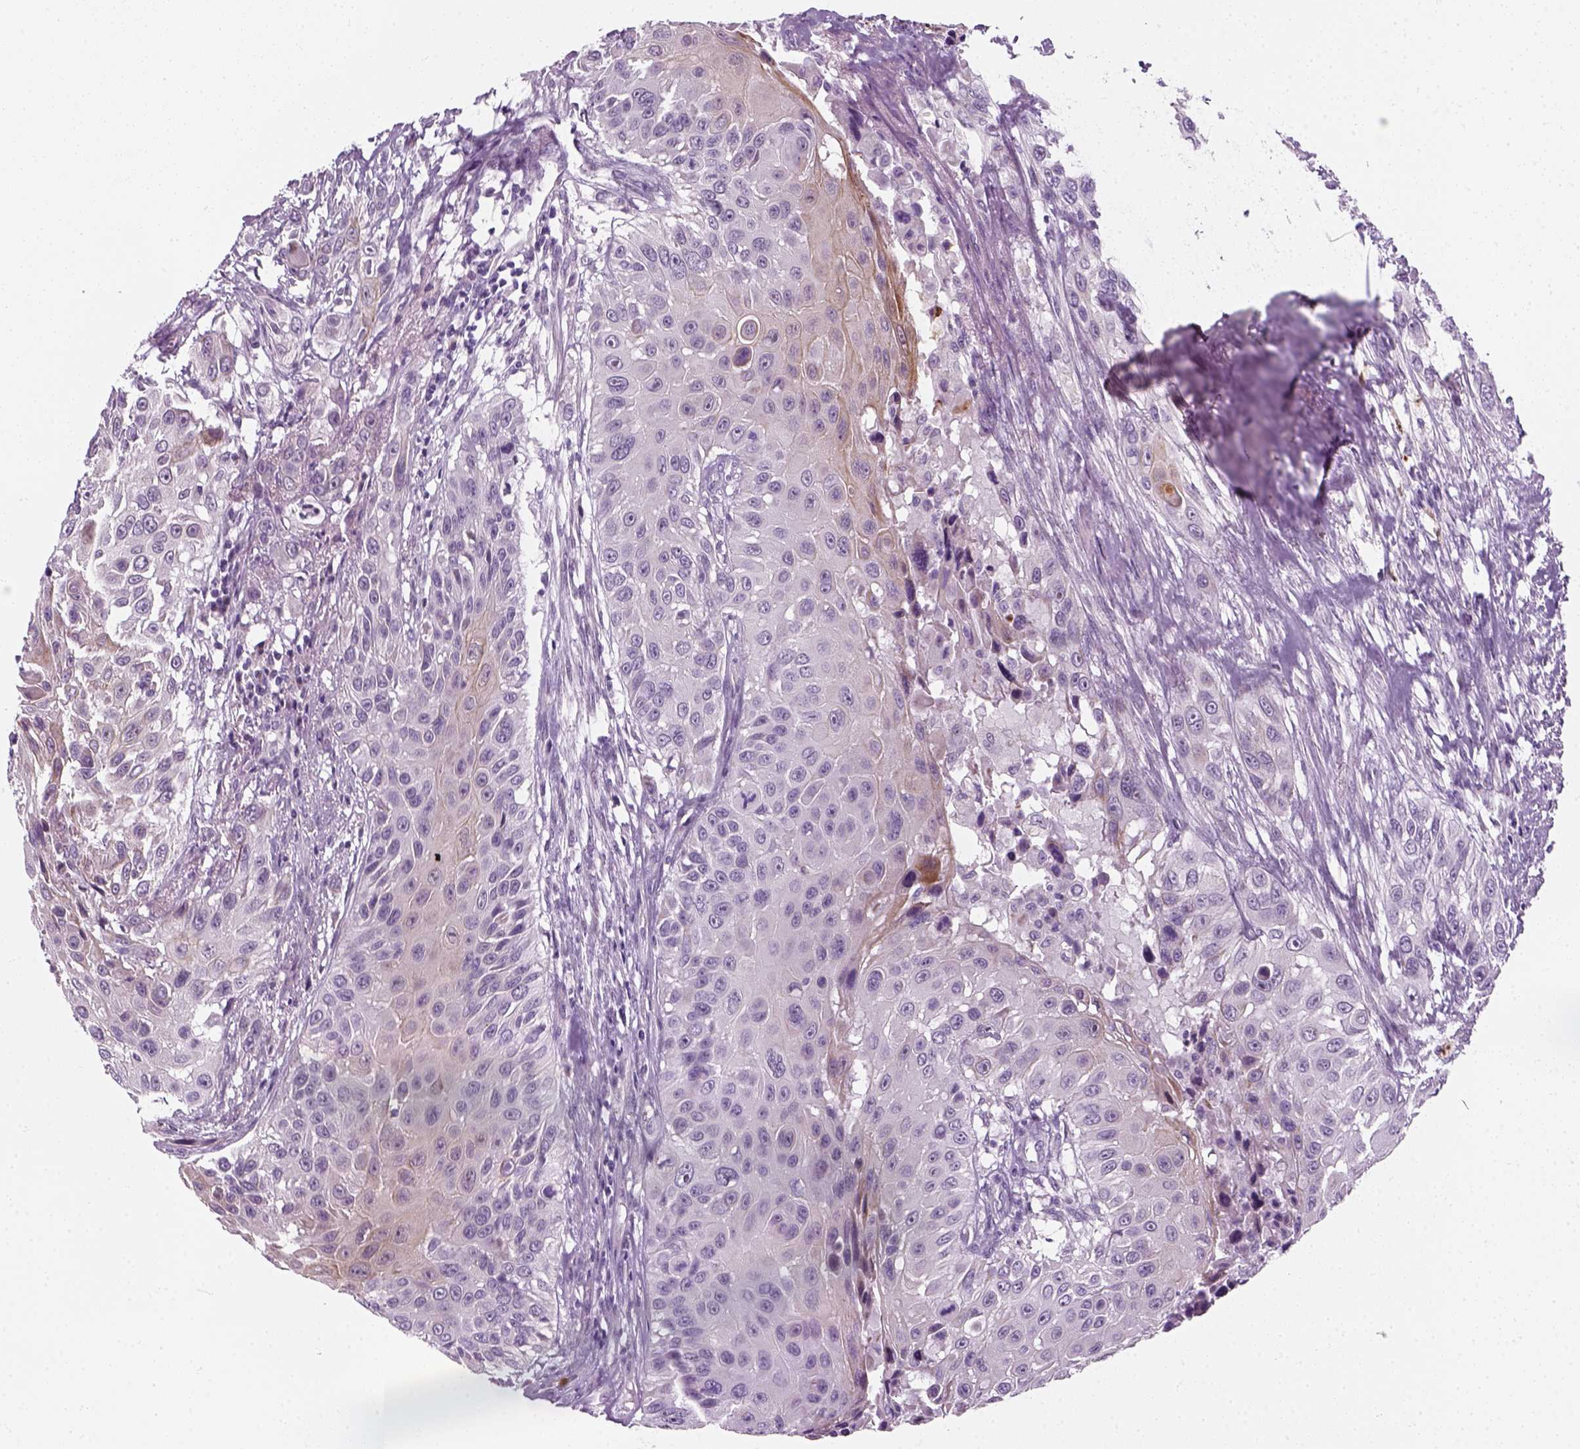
{"staining": {"intensity": "negative", "quantity": "none", "location": "none"}, "tissue": "urothelial cancer", "cell_type": "Tumor cells", "image_type": "cancer", "snomed": [{"axis": "morphology", "description": "Urothelial carcinoma, NOS"}, {"axis": "topography", "description": "Urinary bladder"}], "caption": "Immunohistochemistry image of human urothelial cancer stained for a protein (brown), which reveals no positivity in tumor cells.", "gene": "IL4", "patient": {"sex": "male", "age": 55}}